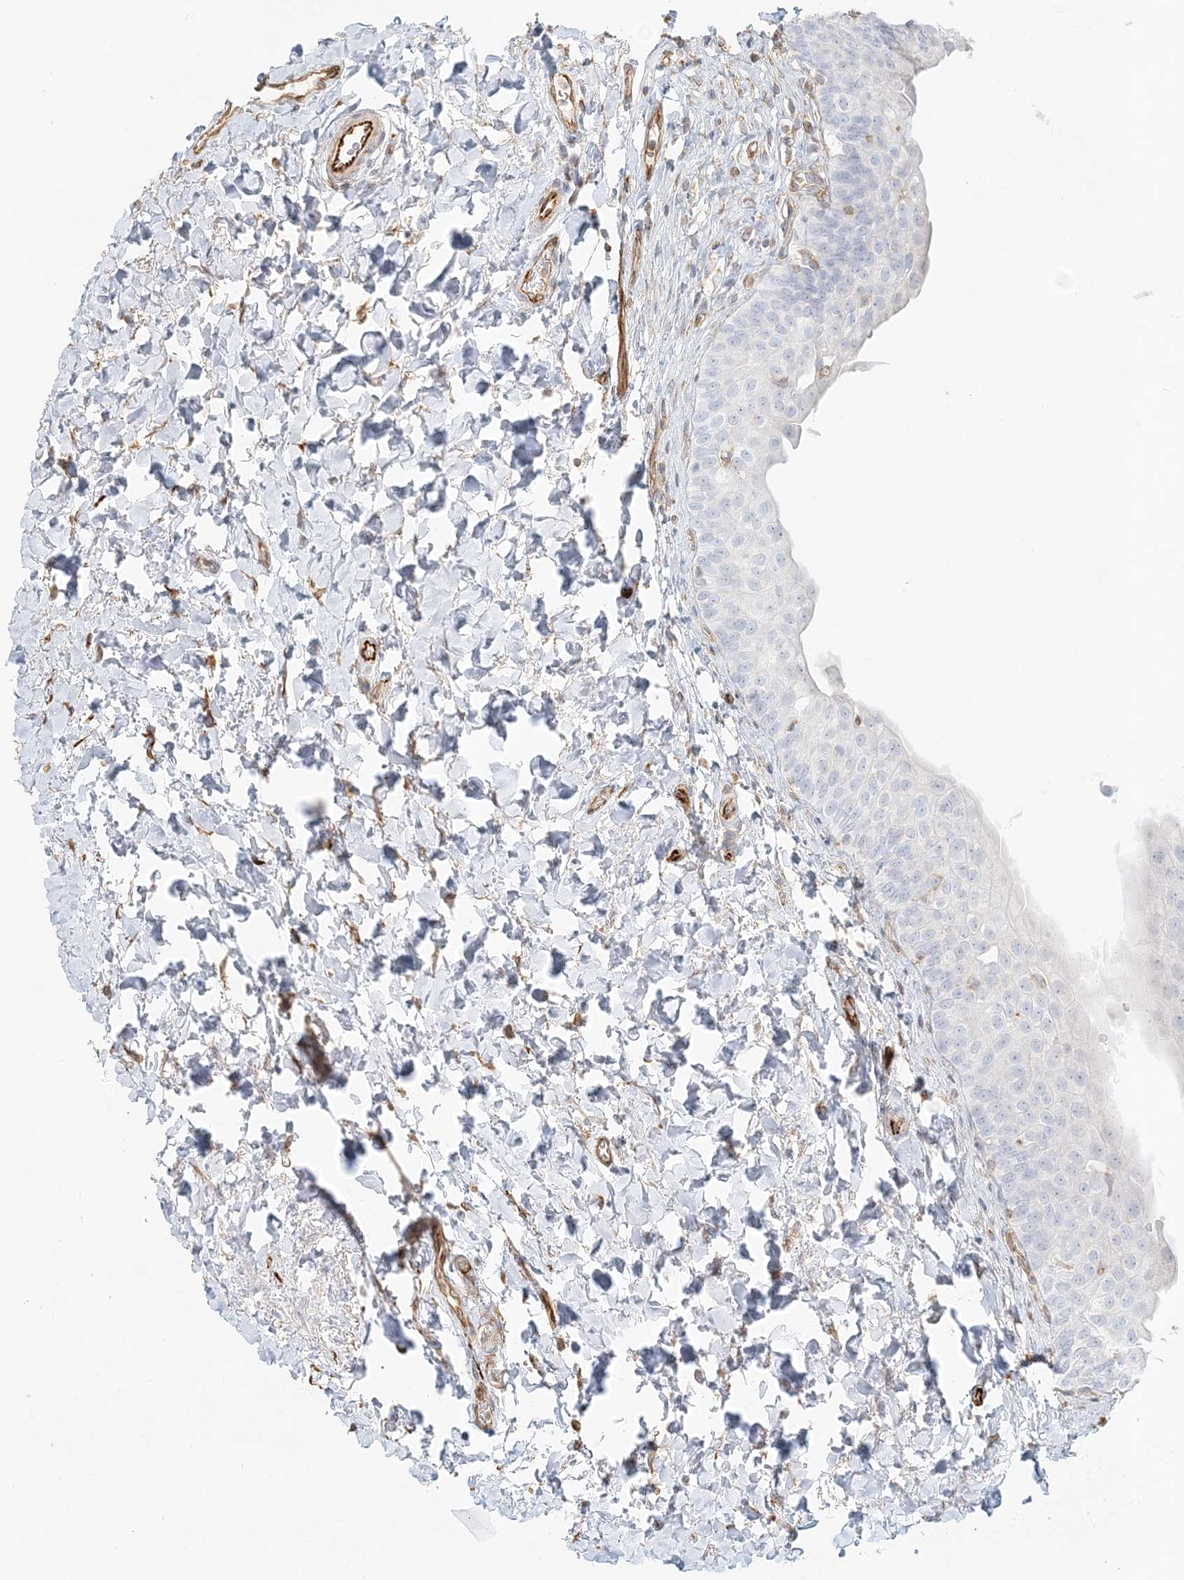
{"staining": {"intensity": "negative", "quantity": "none", "location": "none"}, "tissue": "urinary bladder", "cell_type": "Urothelial cells", "image_type": "normal", "snomed": [{"axis": "morphology", "description": "Normal tissue, NOS"}, {"axis": "topography", "description": "Urinary bladder"}], "caption": "High magnification brightfield microscopy of normal urinary bladder stained with DAB (3,3'-diaminobenzidine) (brown) and counterstained with hematoxylin (blue): urothelial cells show no significant positivity. (DAB (3,3'-diaminobenzidine) IHC visualized using brightfield microscopy, high magnification).", "gene": "DMRTB1", "patient": {"sex": "male", "age": 83}}